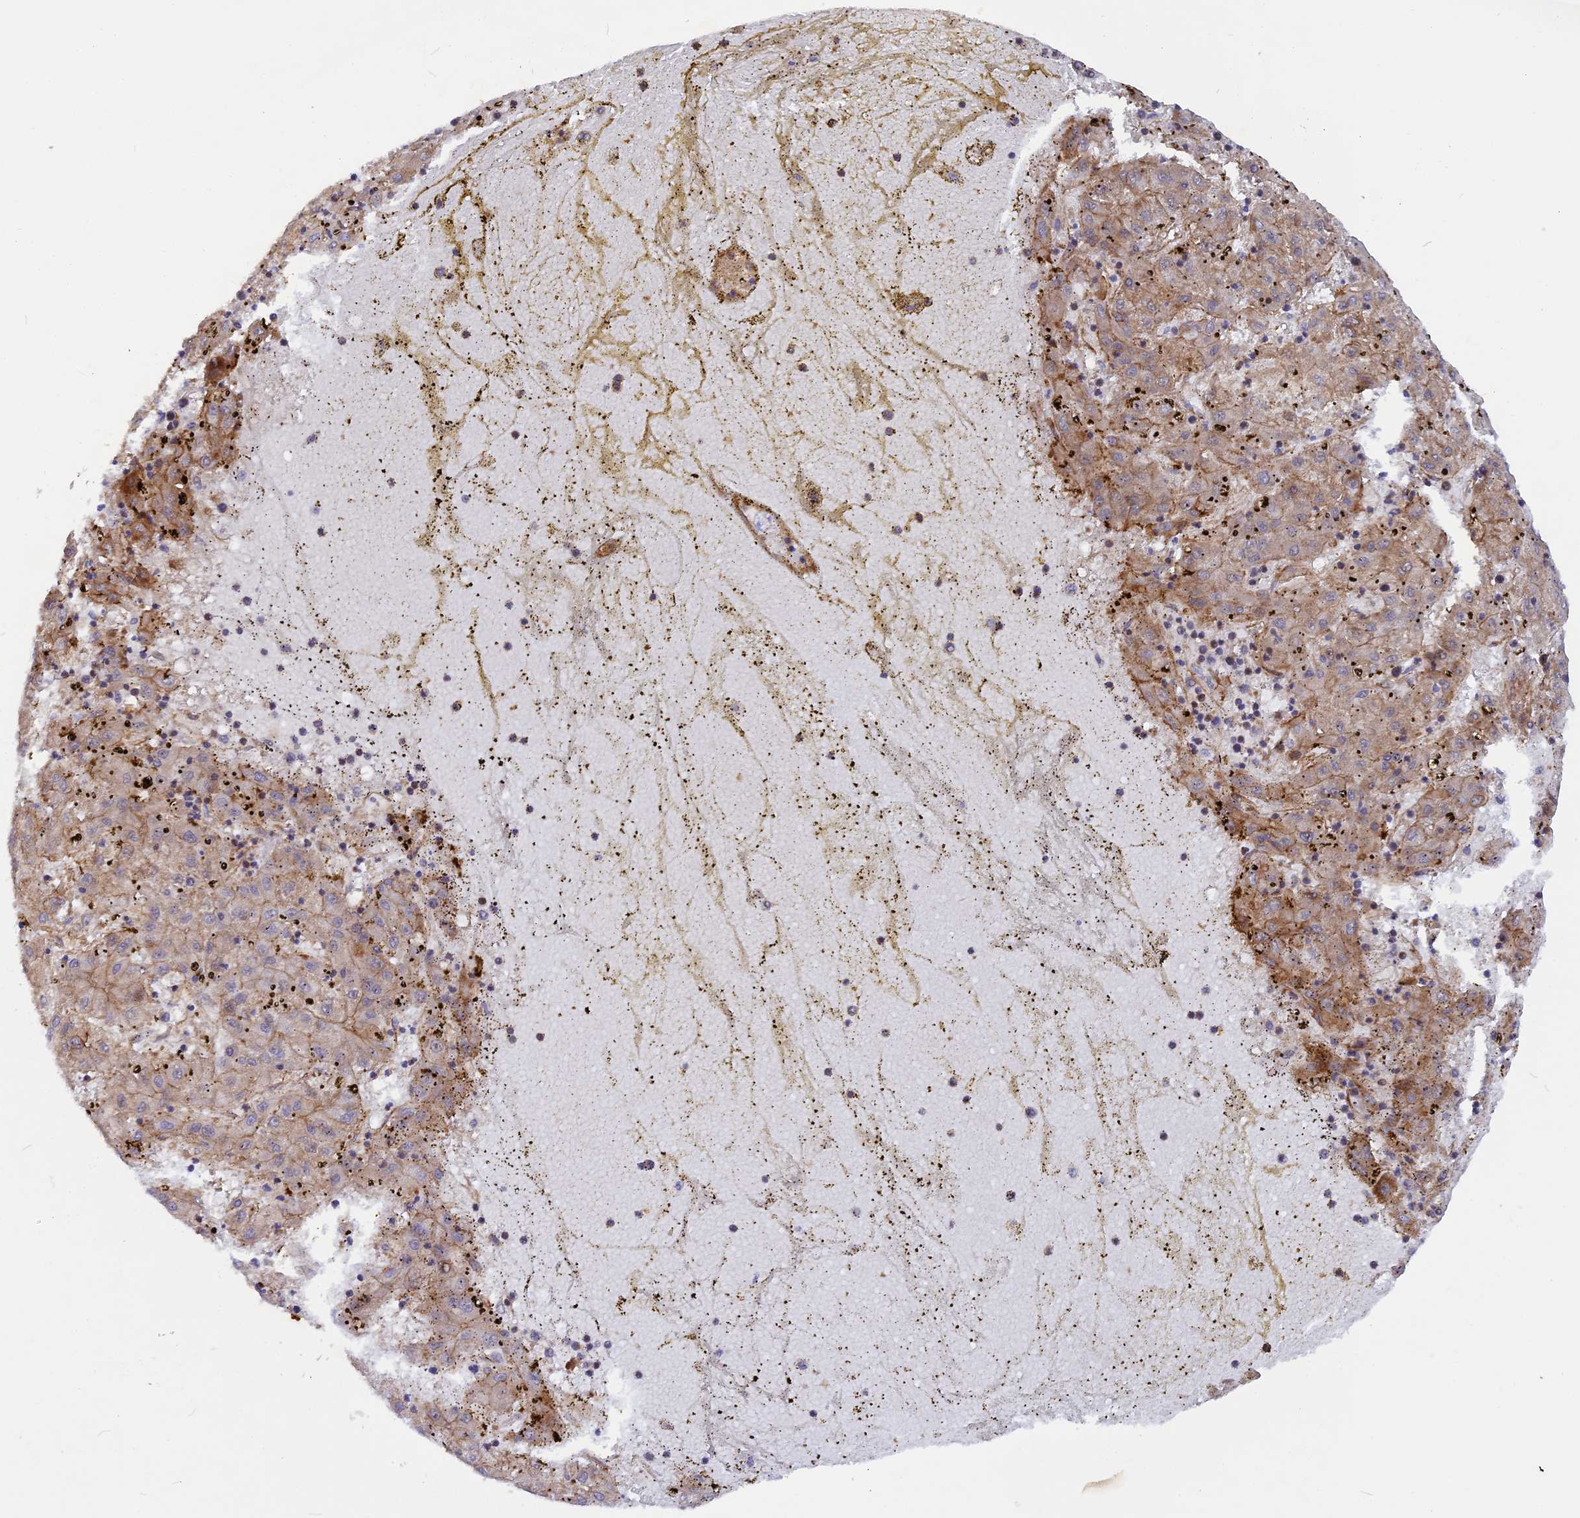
{"staining": {"intensity": "moderate", "quantity": ">75%", "location": "cytoplasmic/membranous"}, "tissue": "liver cancer", "cell_type": "Tumor cells", "image_type": "cancer", "snomed": [{"axis": "morphology", "description": "Carcinoma, Hepatocellular, NOS"}, {"axis": "topography", "description": "Liver"}], "caption": "A histopathology image of hepatocellular carcinoma (liver) stained for a protein displays moderate cytoplasmic/membranous brown staining in tumor cells.", "gene": "CNBD2", "patient": {"sex": "male", "age": 72}}